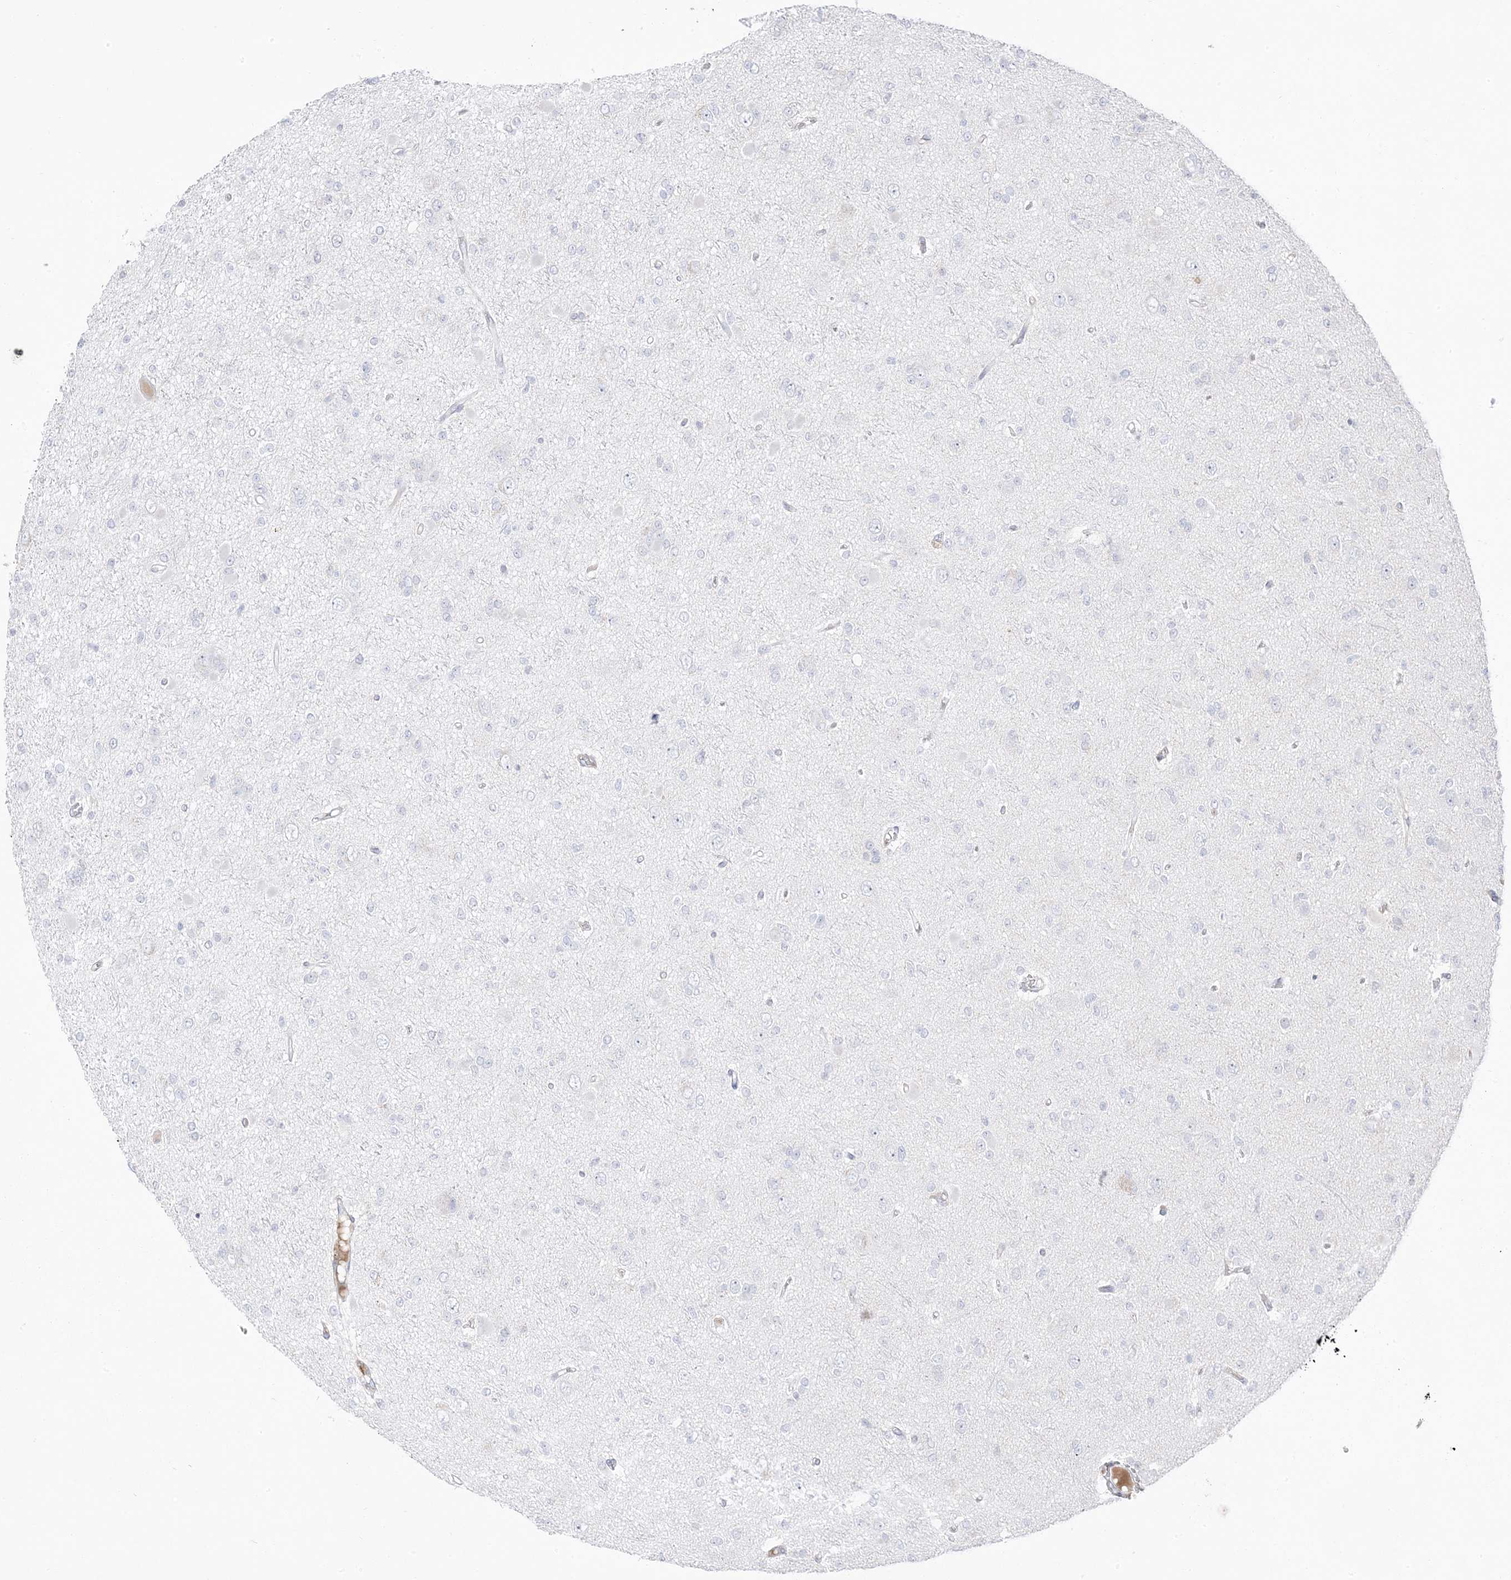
{"staining": {"intensity": "negative", "quantity": "none", "location": "none"}, "tissue": "glioma", "cell_type": "Tumor cells", "image_type": "cancer", "snomed": [{"axis": "morphology", "description": "Glioma, malignant, Low grade"}, {"axis": "topography", "description": "Brain"}], "caption": "Glioma was stained to show a protein in brown. There is no significant positivity in tumor cells.", "gene": "TRANK1", "patient": {"sex": "female", "age": 22}}